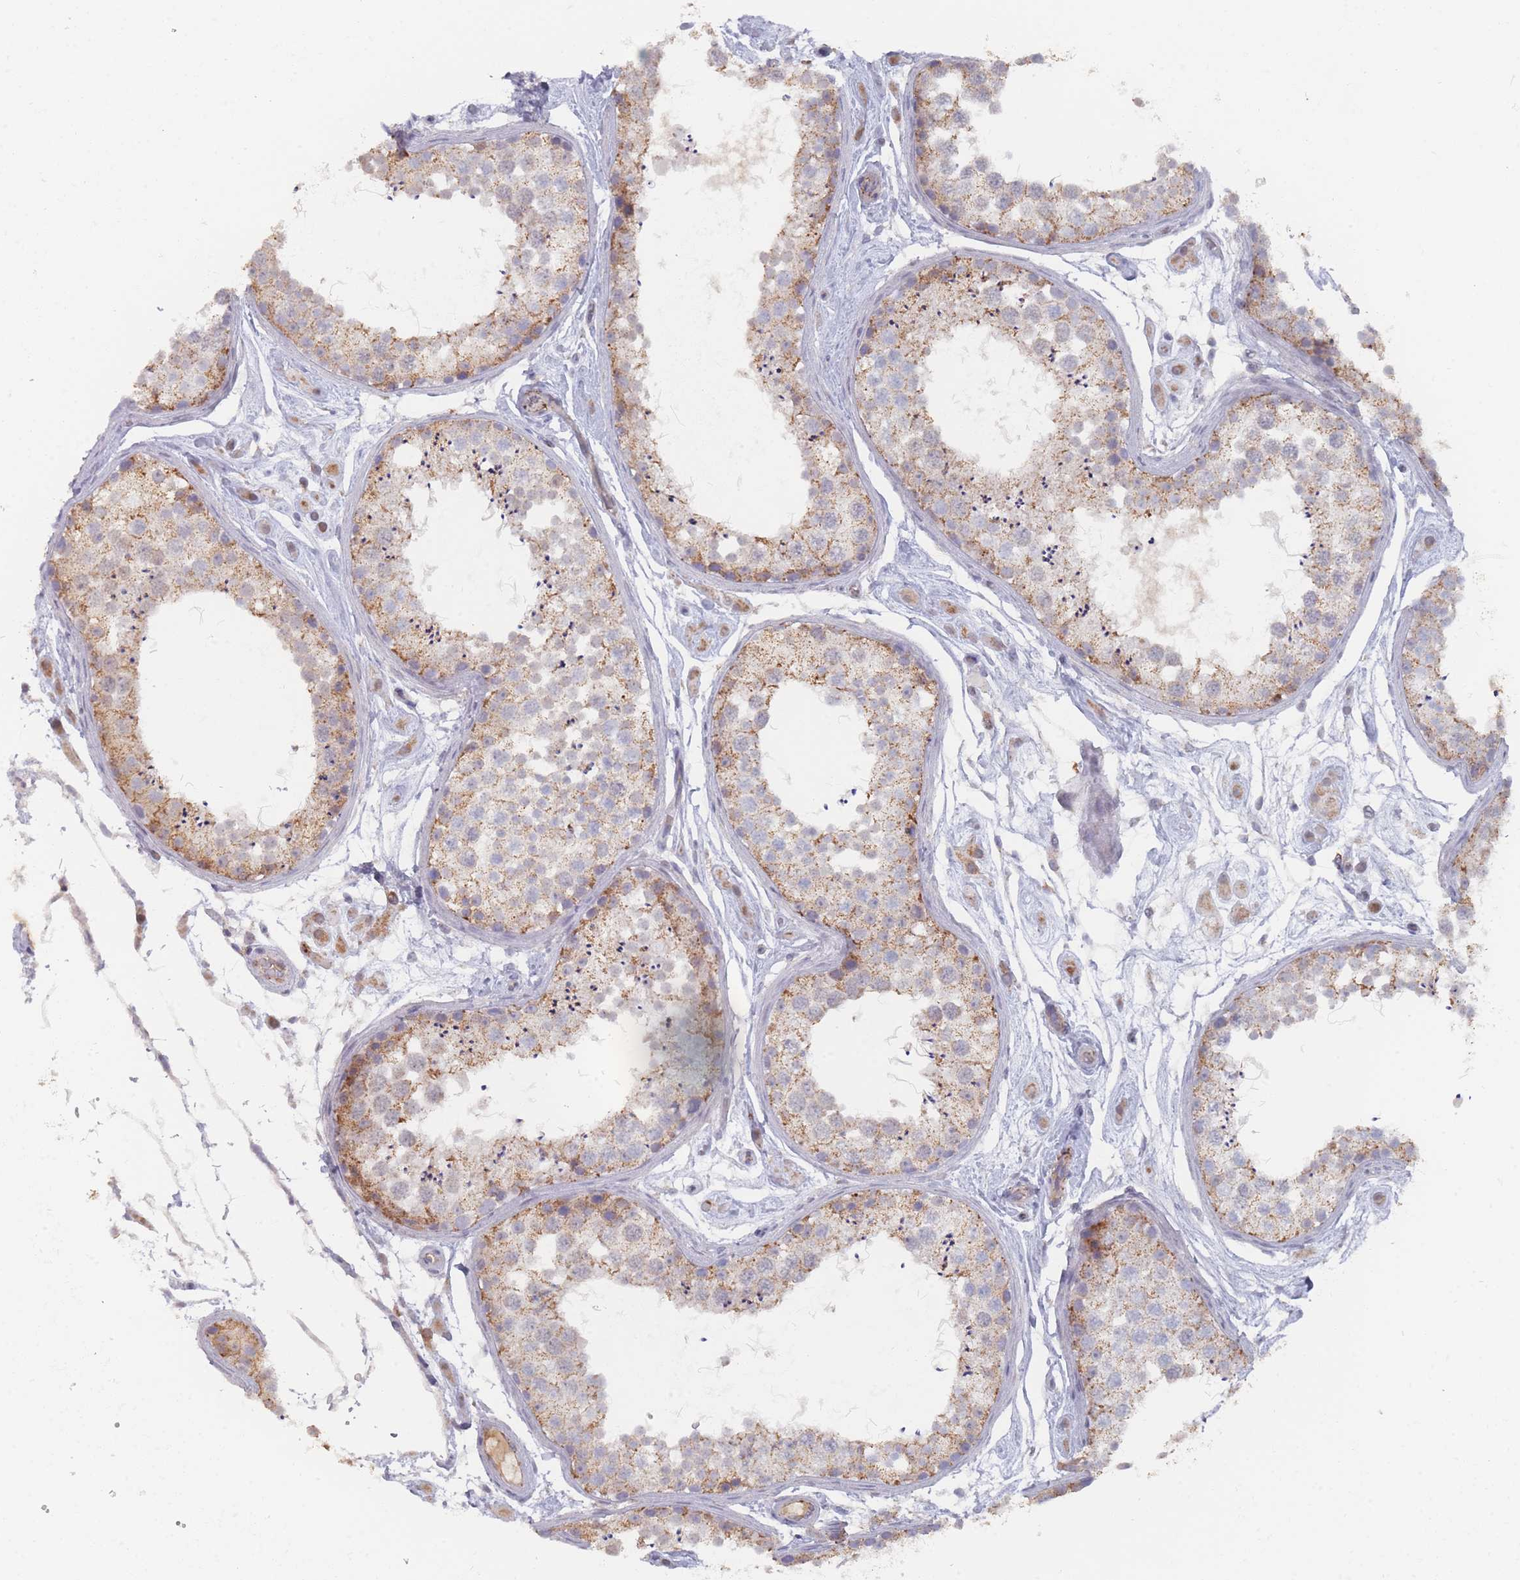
{"staining": {"intensity": "moderate", "quantity": ">75%", "location": "cytoplasmic/membranous"}, "tissue": "testis", "cell_type": "Cells in seminiferous ducts", "image_type": "normal", "snomed": [{"axis": "morphology", "description": "Normal tissue, NOS"}, {"axis": "topography", "description": "Testis"}], "caption": "IHC photomicrograph of benign testis stained for a protein (brown), which reveals medium levels of moderate cytoplasmic/membranous staining in approximately >75% of cells in seminiferous ducts.", "gene": "TRARG1", "patient": {"sex": "male", "age": 25}}